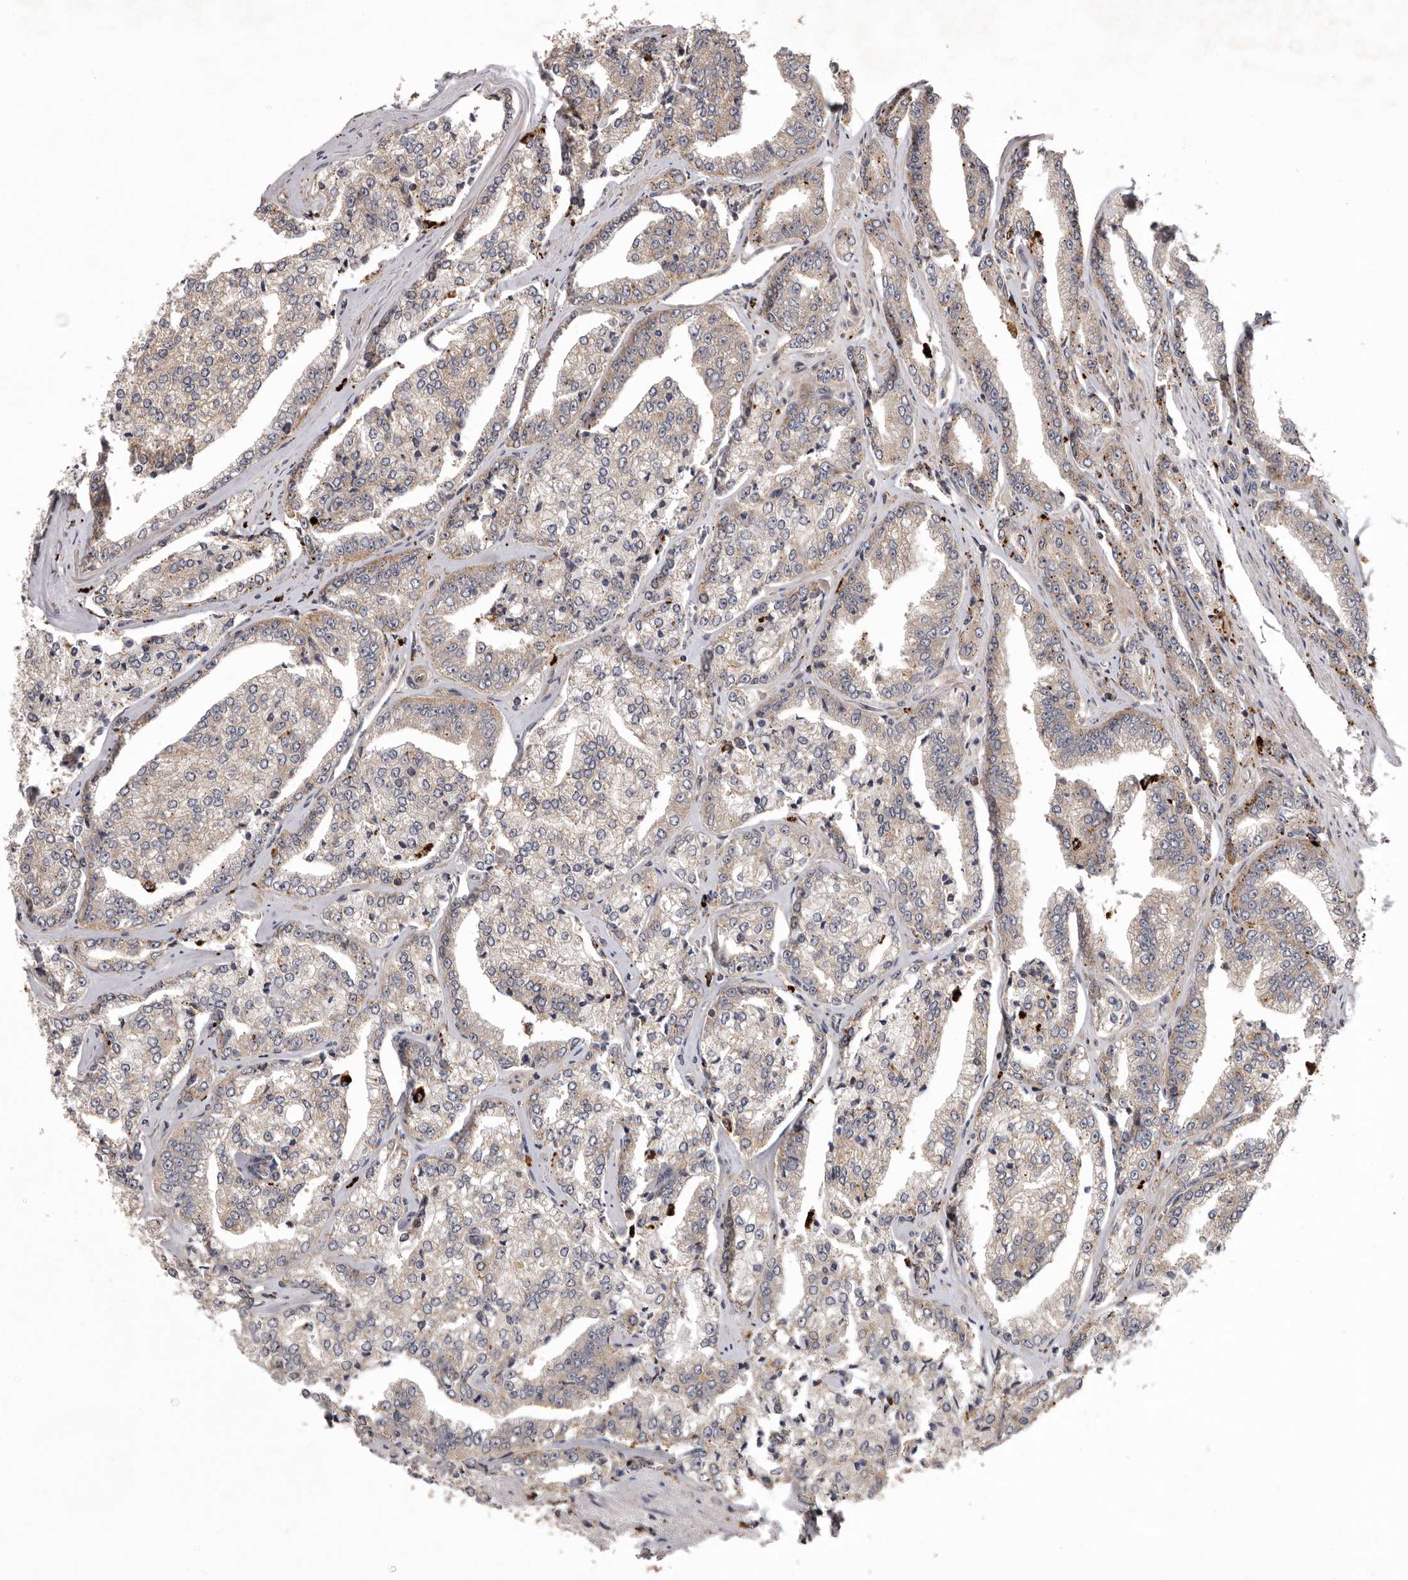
{"staining": {"intensity": "weak", "quantity": ">75%", "location": "cytoplasmic/membranous"}, "tissue": "prostate cancer", "cell_type": "Tumor cells", "image_type": "cancer", "snomed": [{"axis": "morphology", "description": "Adenocarcinoma, High grade"}, {"axis": "topography", "description": "Prostate"}], "caption": "Tumor cells demonstrate low levels of weak cytoplasmic/membranous positivity in approximately >75% of cells in prostate cancer.", "gene": "WDR47", "patient": {"sex": "male", "age": 71}}